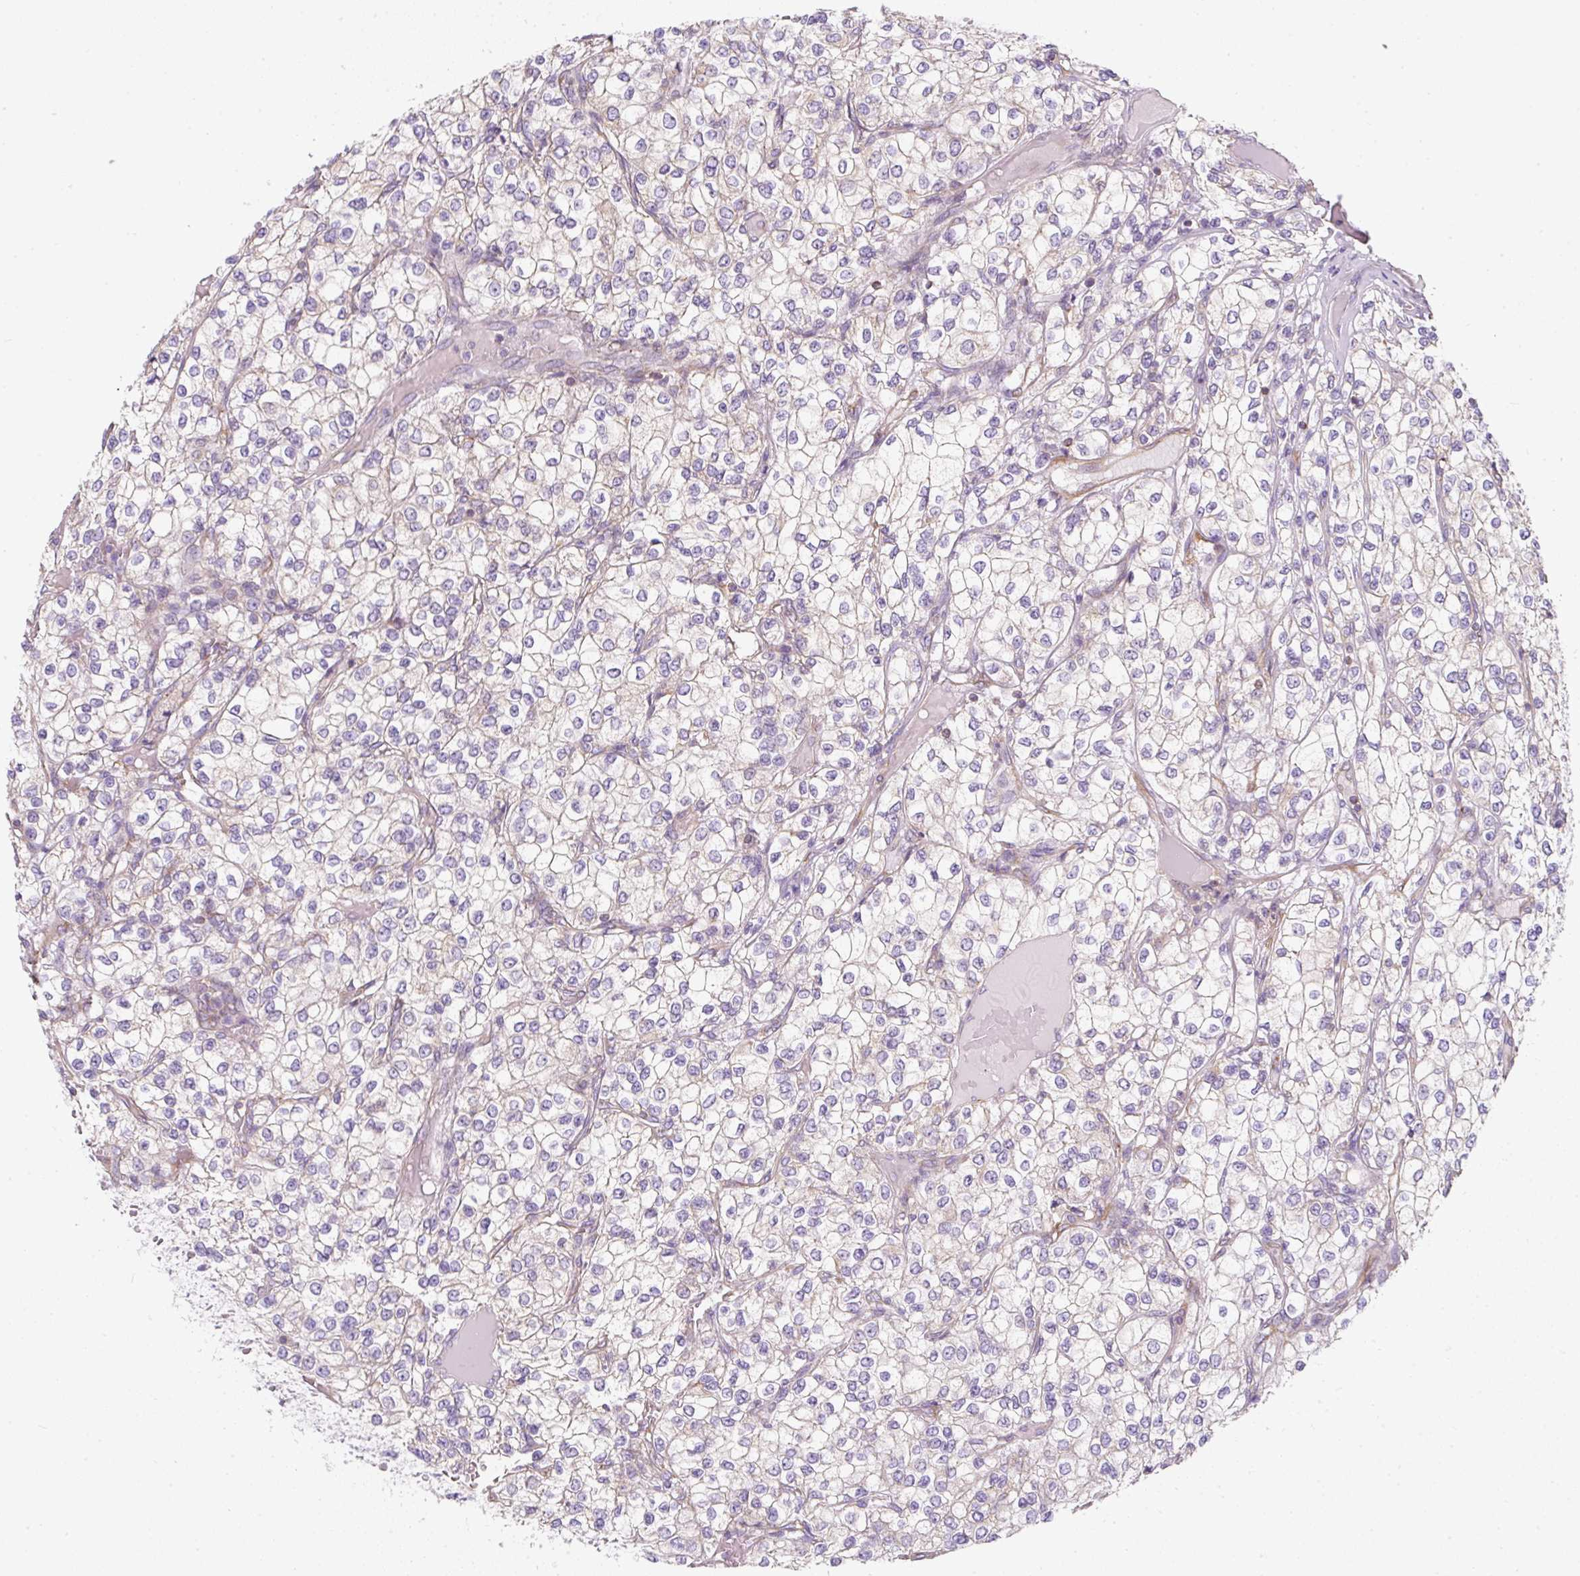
{"staining": {"intensity": "negative", "quantity": "none", "location": "none"}, "tissue": "renal cancer", "cell_type": "Tumor cells", "image_type": "cancer", "snomed": [{"axis": "morphology", "description": "Adenocarcinoma, NOS"}, {"axis": "topography", "description": "Kidney"}], "caption": "Immunohistochemical staining of human renal adenocarcinoma reveals no significant expression in tumor cells. (DAB (3,3'-diaminobenzidine) IHC with hematoxylin counter stain).", "gene": "ERAP2", "patient": {"sex": "male", "age": 80}}